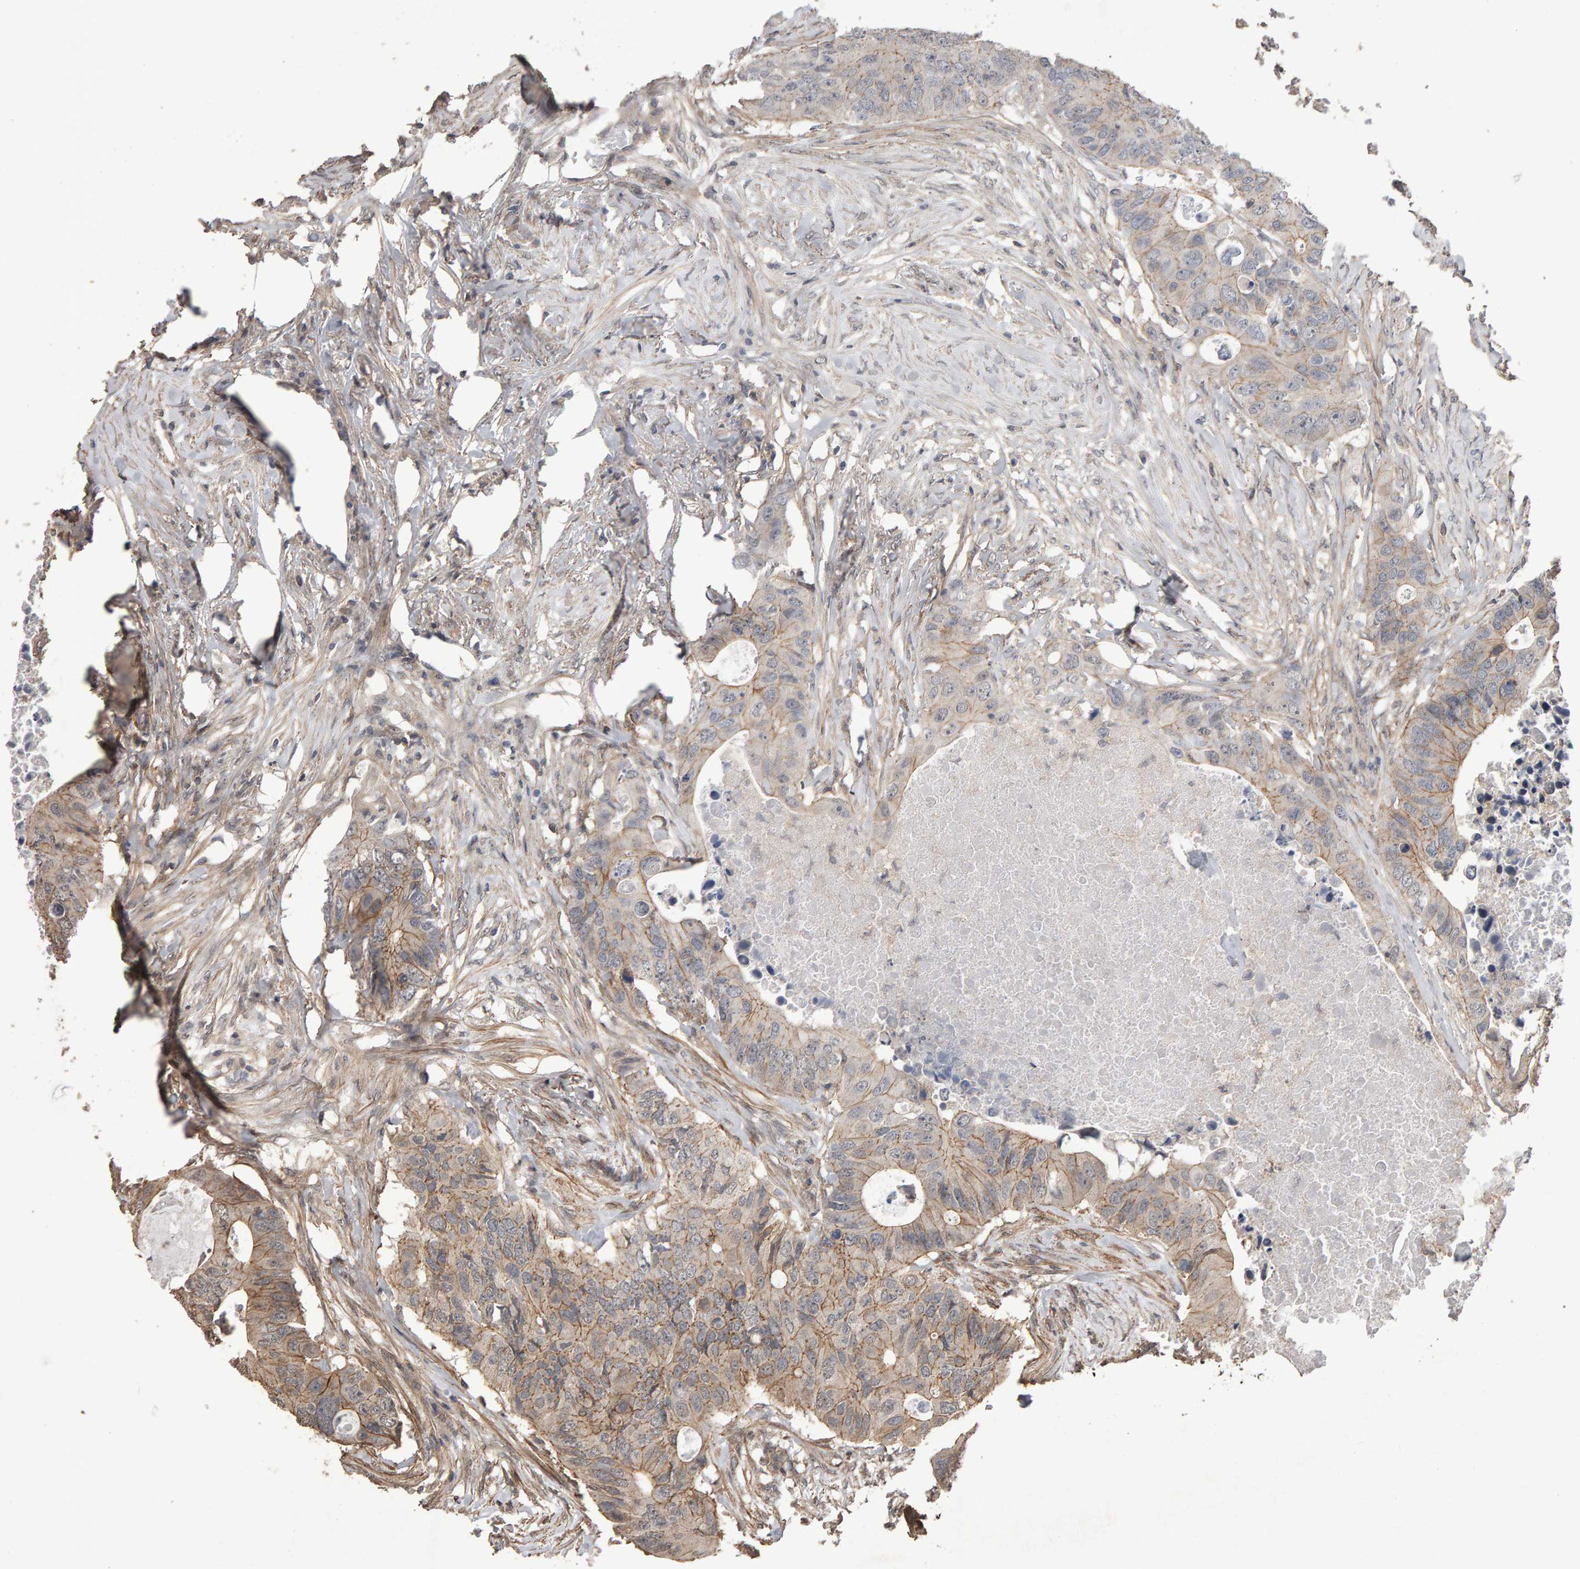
{"staining": {"intensity": "moderate", "quantity": "25%-75%", "location": "cytoplasmic/membranous"}, "tissue": "colorectal cancer", "cell_type": "Tumor cells", "image_type": "cancer", "snomed": [{"axis": "morphology", "description": "Adenocarcinoma, NOS"}, {"axis": "topography", "description": "Colon"}], "caption": "Protein staining of colorectal cancer (adenocarcinoma) tissue displays moderate cytoplasmic/membranous staining in about 25%-75% of tumor cells.", "gene": "SCRIB", "patient": {"sex": "male", "age": 71}}